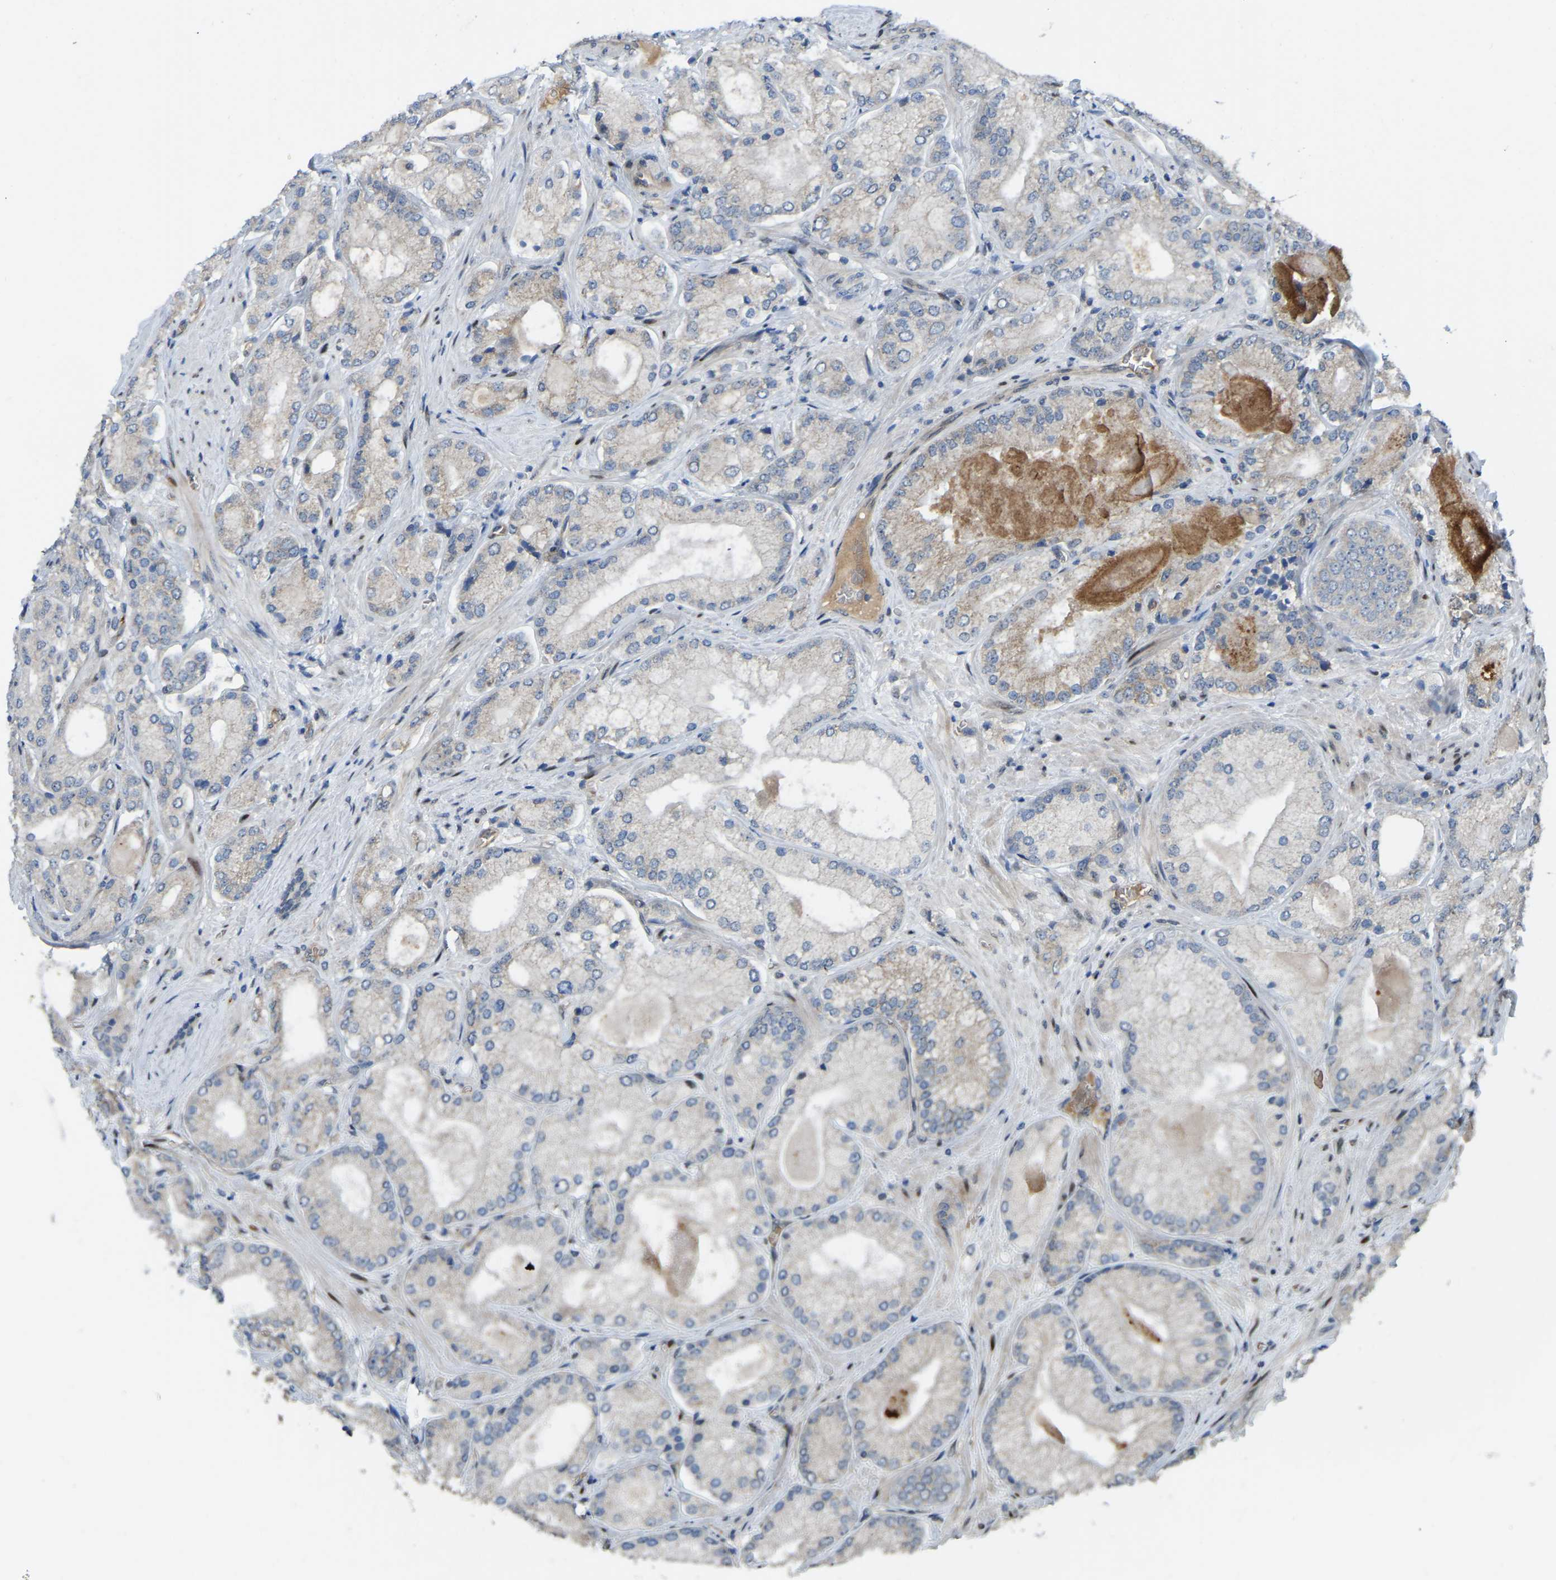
{"staining": {"intensity": "weak", "quantity": "25%-75%", "location": "cytoplasmic/membranous"}, "tissue": "prostate cancer", "cell_type": "Tumor cells", "image_type": "cancer", "snomed": [{"axis": "morphology", "description": "Adenocarcinoma, Low grade"}, {"axis": "topography", "description": "Prostate"}], "caption": "Protein expression analysis of prostate cancer (adenocarcinoma (low-grade)) reveals weak cytoplasmic/membranous staining in about 25%-75% of tumor cells. (brown staining indicates protein expression, while blue staining denotes nuclei).", "gene": "C21orf91", "patient": {"sex": "male", "age": 65}}